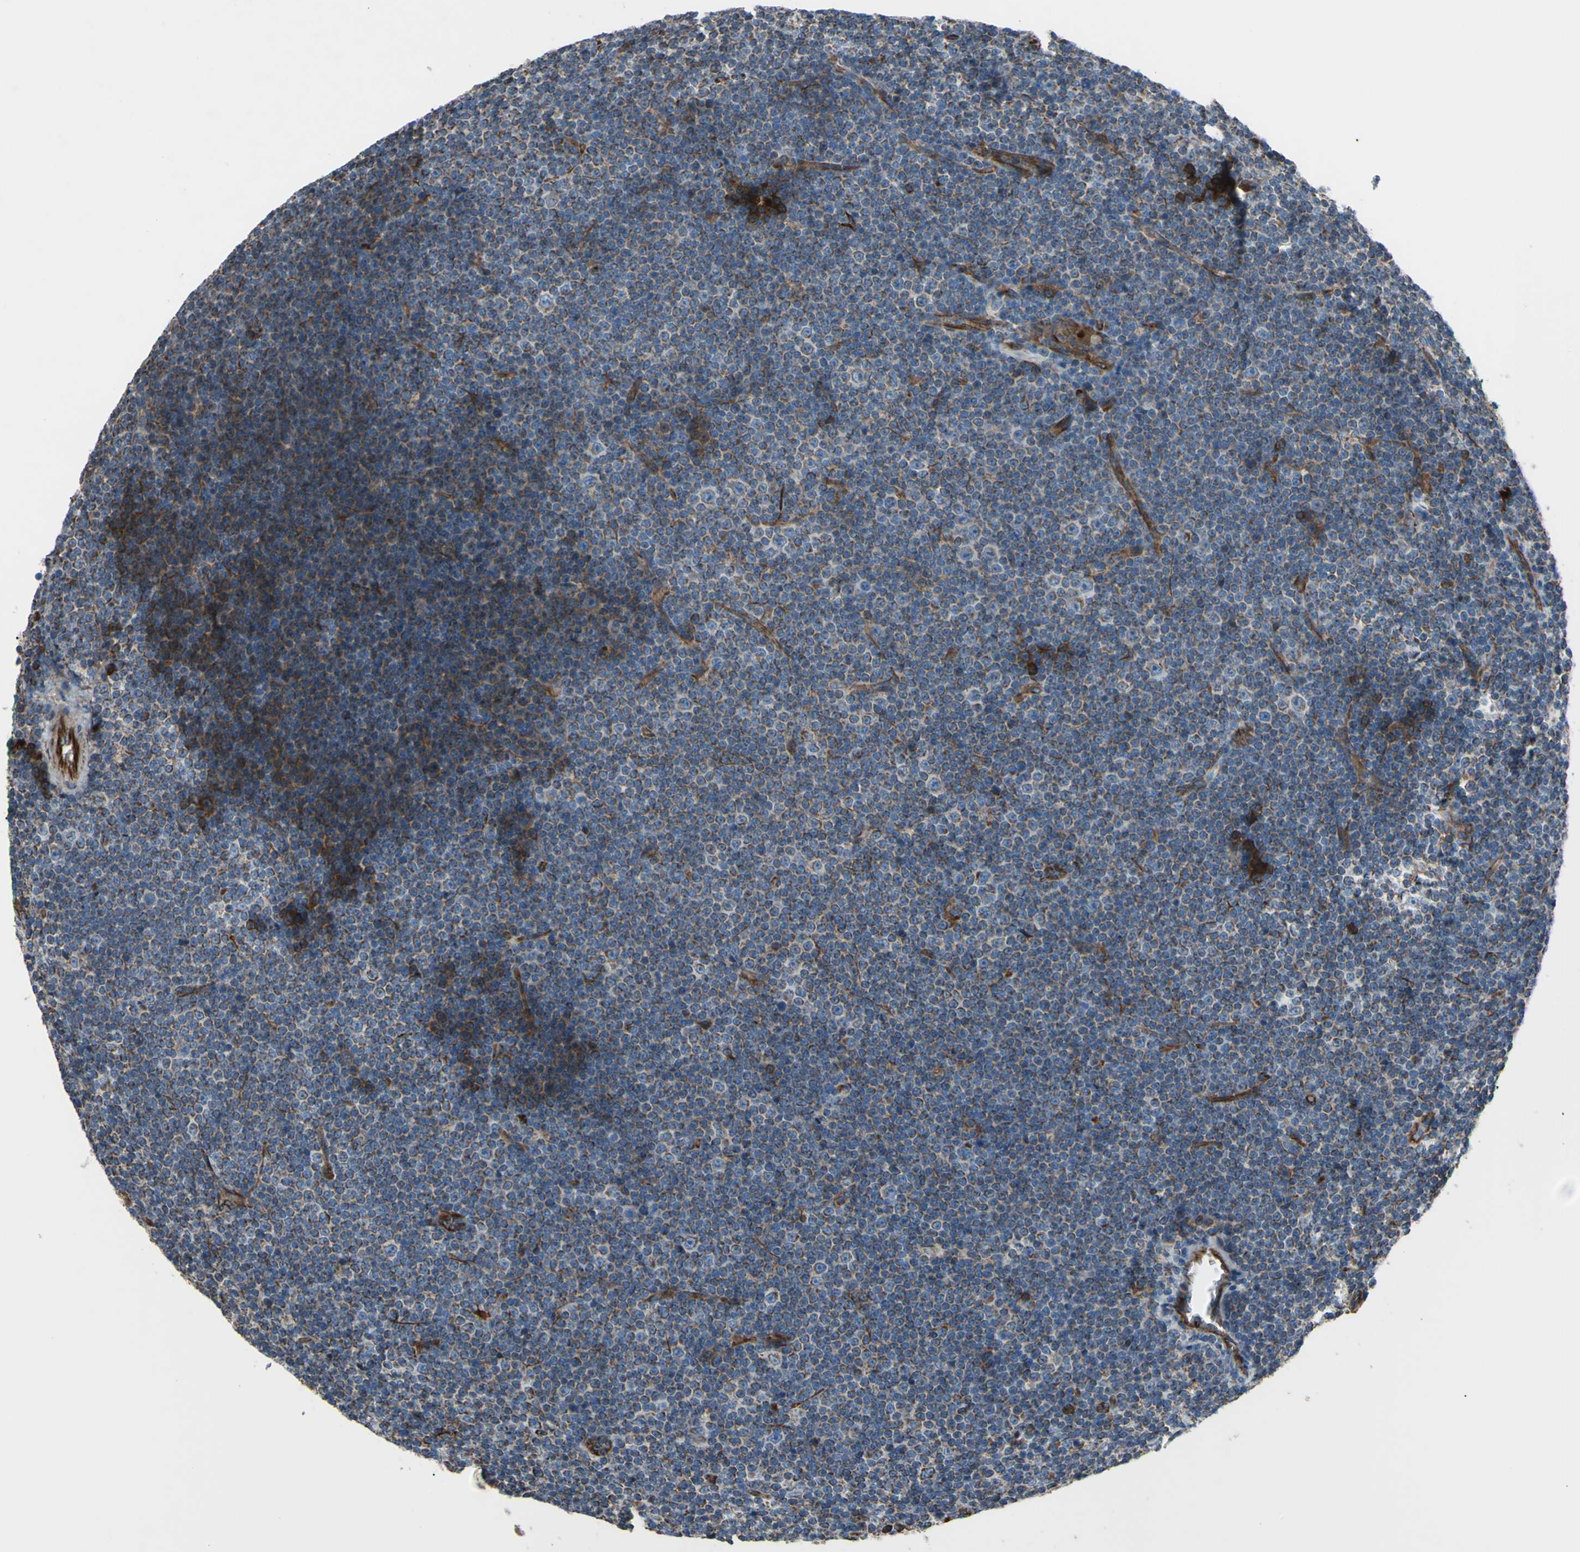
{"staining": {"intensity": "negative", "quantity": "none", "location": "none"}, "tissue": "lymphoma", "cell_type": "Tumor cells", "image_type": "cancer", "snomed": [{"axis": "morphology", "description": "Malignant lymphoma, non-Hodgkin's type, Low grade"}, {"axis": "topography", "description": "Lymph node"}], "caption": "The image demonstrates no staining of tumor cells in malignant lymphoma, non-Hodgkin's type (low-grade).", "gene": "EMC7", "patient": {"sex": "female", "age": 67}}